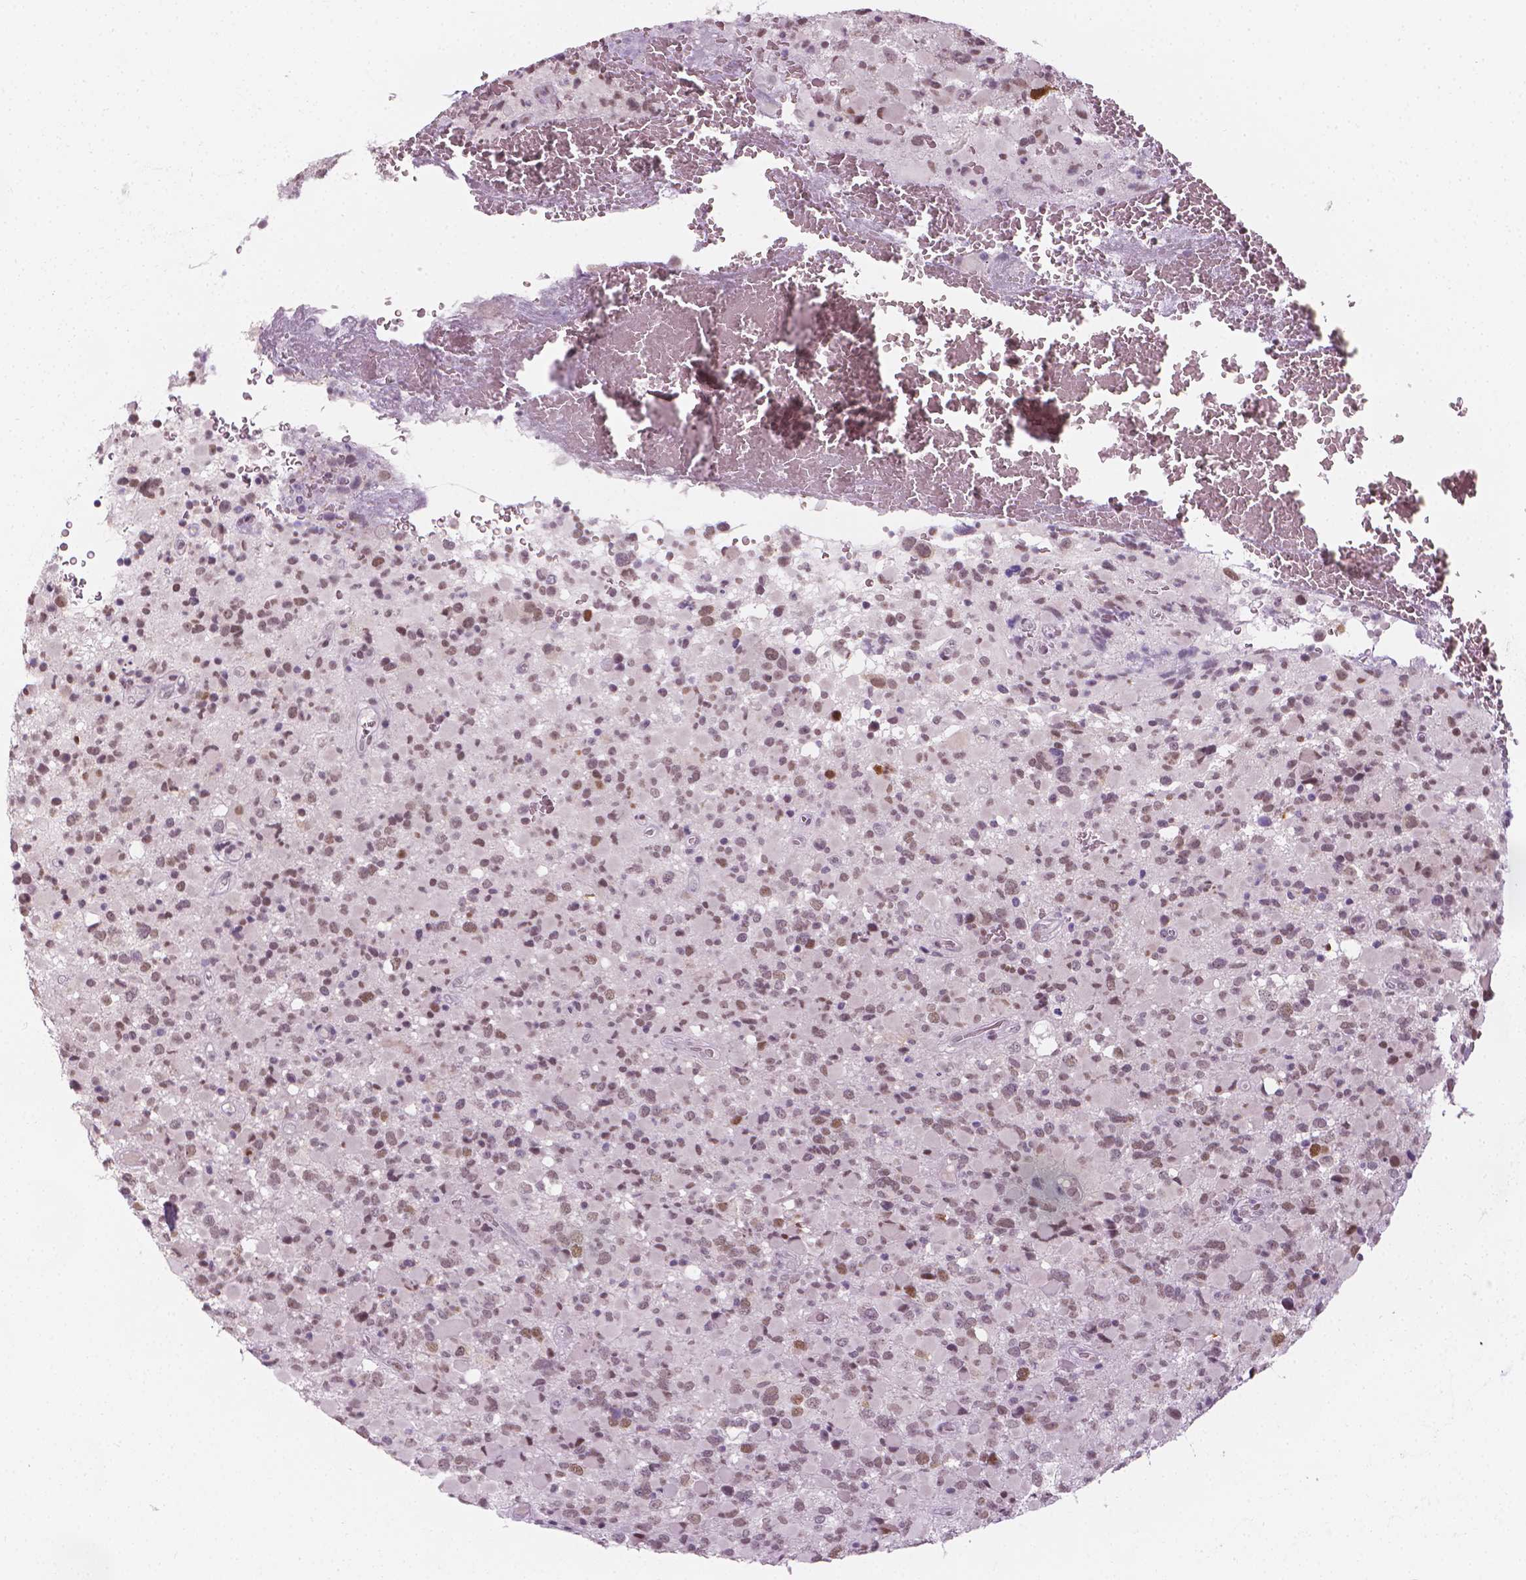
{"staining": {"intensity": "weak", "quantity": "25%-75%", "location": "nuclear"}, "tissue": "glioma", "cell_type": "Tumor cells", "image_type": "cancer", "snomed": [{"axis": "morphology", "description": "Glioma, malignant, High grade"}, {"axis": "topography", "description": "Brain"}], "caption": "The image exhibits a brown stain indicating the presence of a protein in the nuclear of tumor cells in malignant glioma (high-grade).", "gene": "CDKN1C", "patient": {"sex": "female", "age": 40}}